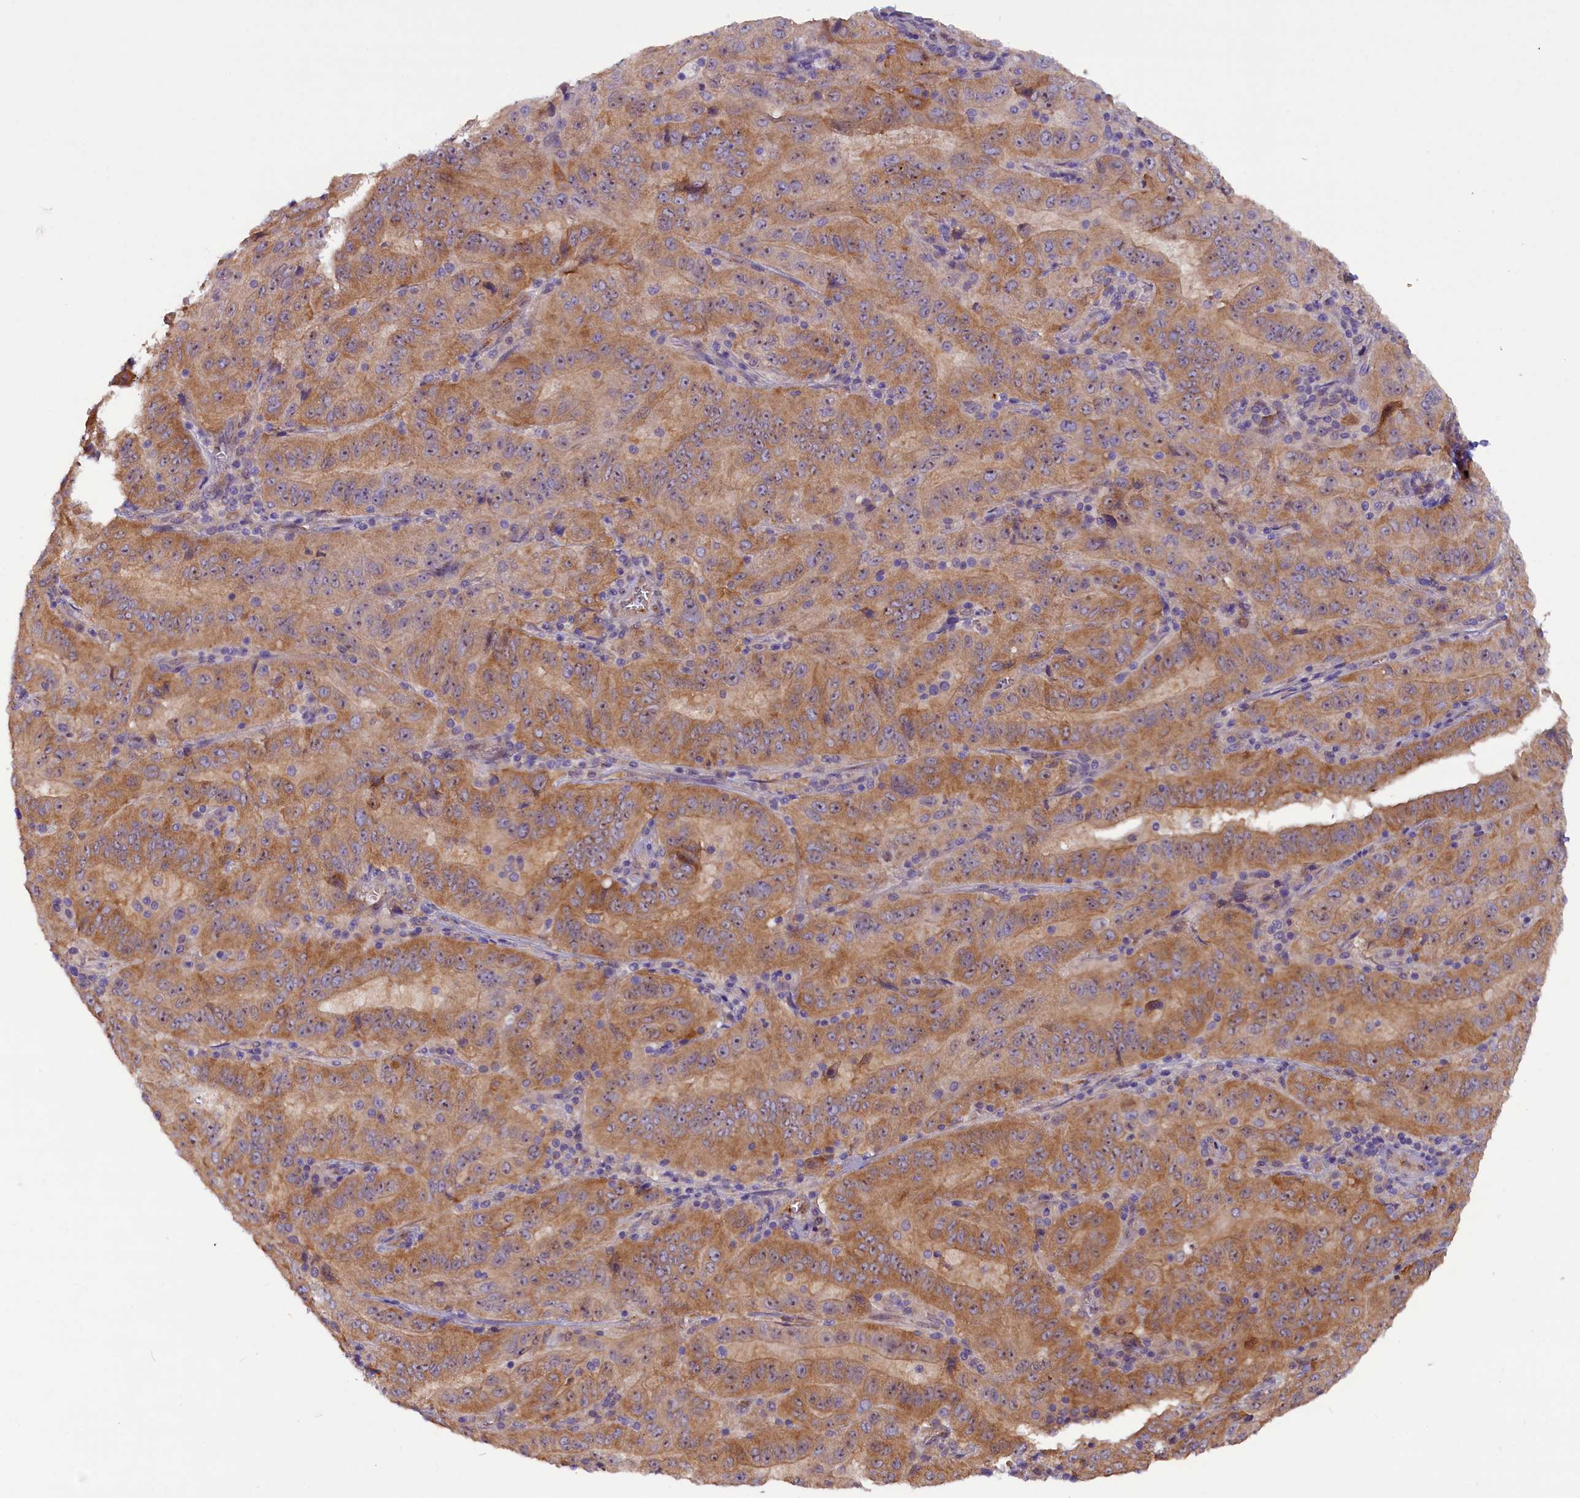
{"staining": {"intensity": "moderate", "quantity": ">75%", "location": "cytoplasmic/membranous"}, "tissue": "pancreatic cancer", "cell_type": "Tumor cells", "image_type": "cancer", "snomed": [{"axis": "morphology", "description": "Adenocarcinoma, NOS"}, {"axis": "topography", "description": "Pancreas"}], "caption": "Pancreatic adenocarcinoma stained with DAB (3,3'-diaminobenzidine) immunohistochemistry (IHC) shows medium levels of moderate cytoplasmic/membranous staining in approximately >75% of tumor cells.", "gene": "CCDC9B", "patient": {"sex": "male", "age": 63}}